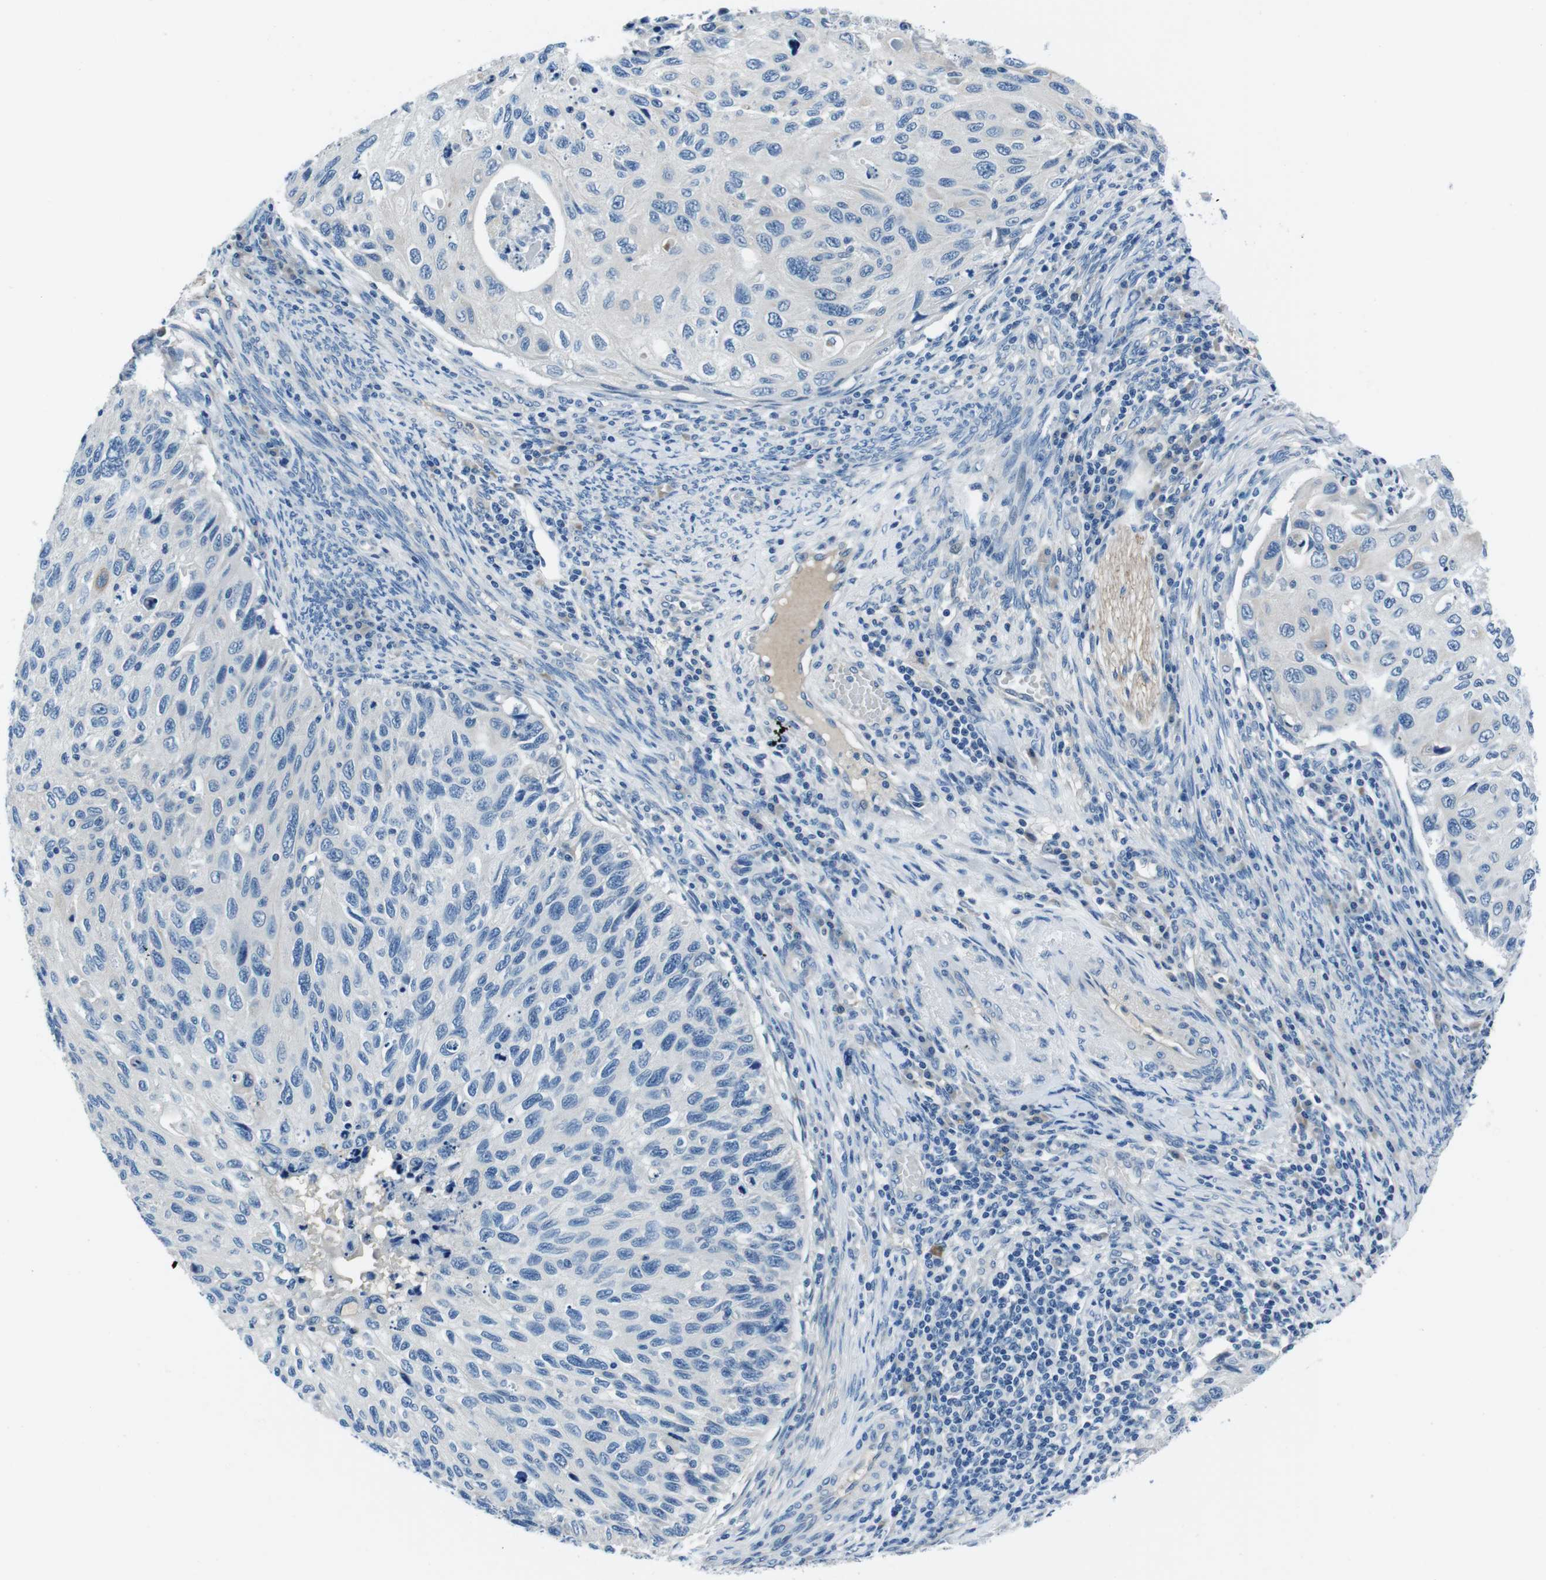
{"staining": {"intensity": "negative", "quantity": "none", "location": "none"}, "tissue": "cervical cancer", "cell_type": "Tumor cells", "image_type": "cancer", "snomed": [{"axis": "morphology", "description": "Squamous cell carcinoma, NOS"}, {"axis": "topography", "description": "Cervix"}], "caption": "High power microscopy photomicrograph of an IHC histopathology image of squamous cell carcinoma (cervical), revealing no significant expression in tumor cells.", "gene": "CASQ1", "patient": {"sex": "female", "age": 70}}